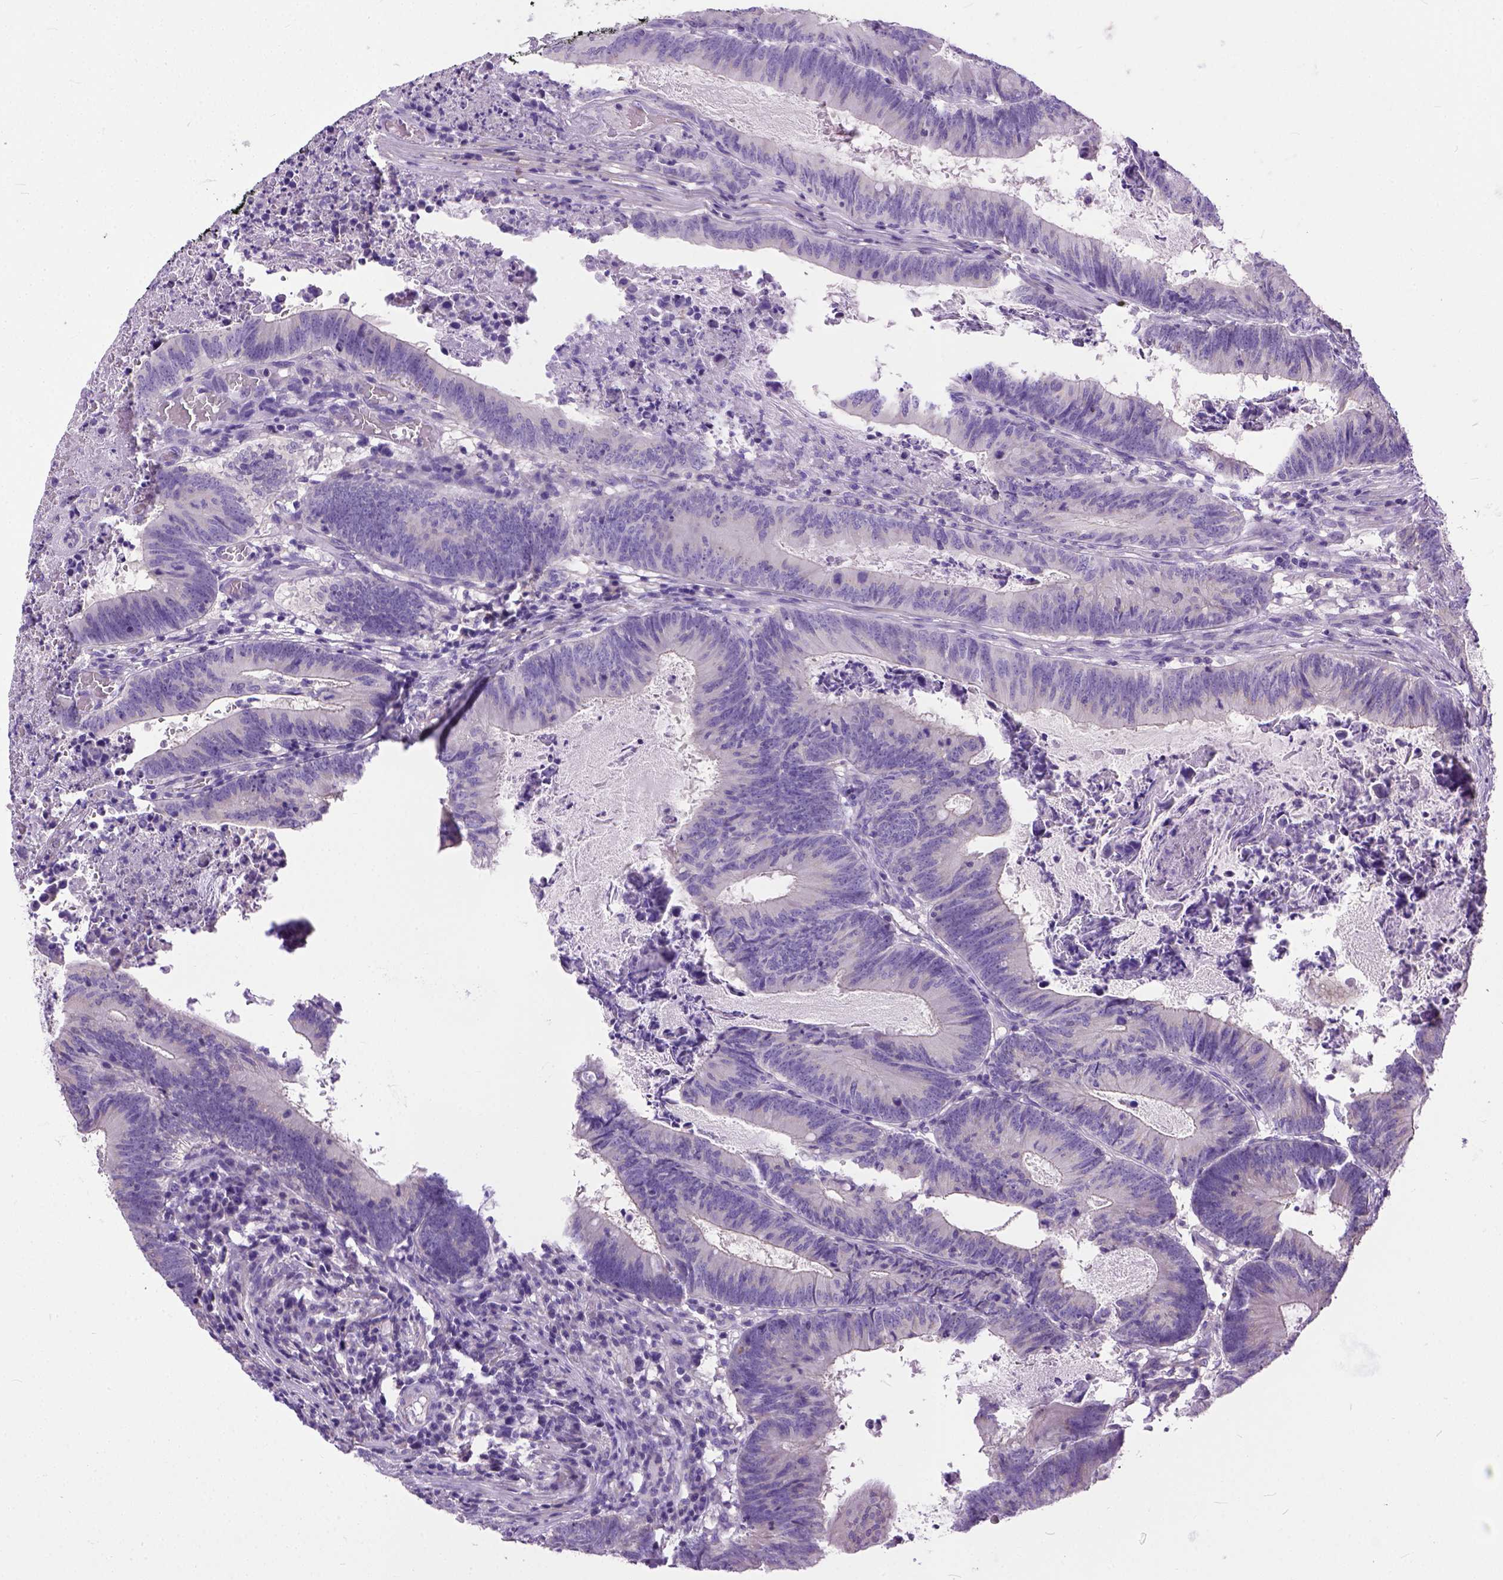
{"staining": {"intensity": "negative", "quantity": "none", "location": "none"}, "tissue": "colorectal cancer", "cell_type": "Tumor cells", "image_type": "cancer", "snomed": [{"axis": "morphology", "description": "Adenocarcinoma, NOS"}, {"axis": "topography", "description": "Colon"}], "caption": "High power microscopy image of an immunohistochemistry (IHC) histopathology image of colorectal cancer, revealing no significant positivity in tumor cells. (DAB immunohistochemistry, high magnification).", "gene": "BANF2", "patient": {"sex": "female", "age": 70}}